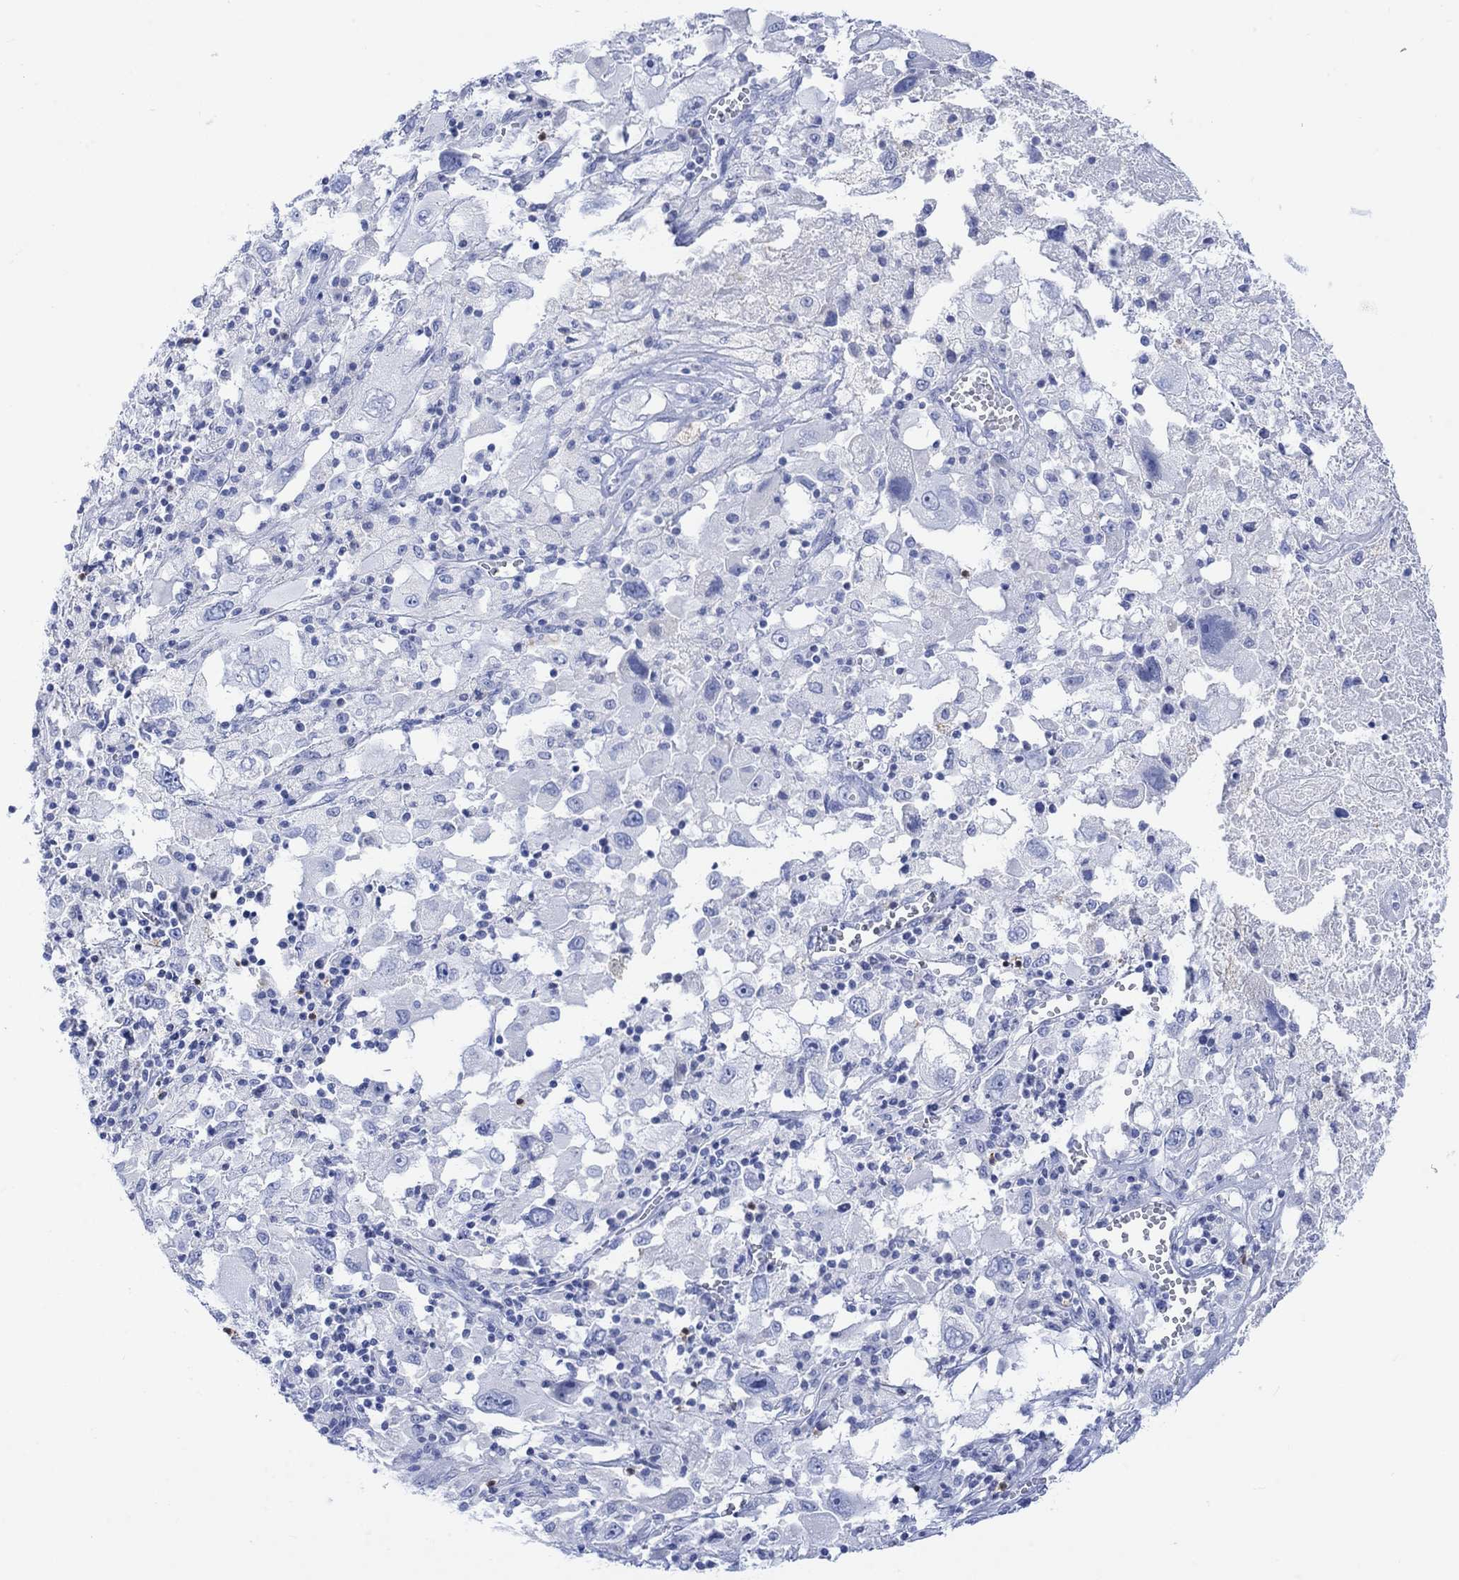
{"staining": {"intensity": "negative", "quantity": "none", "location": "none"}, "tissue": "melanoma", "cell_type": "Tumor cells", "image_type": "cancer", "snomed": [{"axis": "morphology", "description": "Malignant melanoma, Metastatic site"}, {"axis": "topography", "description": "Soft tissue"}], "caption": "High magnification brightfield microscopy of malignant melanoma (metastatic site) stained with DAB (brown) and counterstained with hematoxylin (blue): tumor cells show no significant expression.", "gene": "CALCA", "patient": {"sex": "male", "age": 50}}